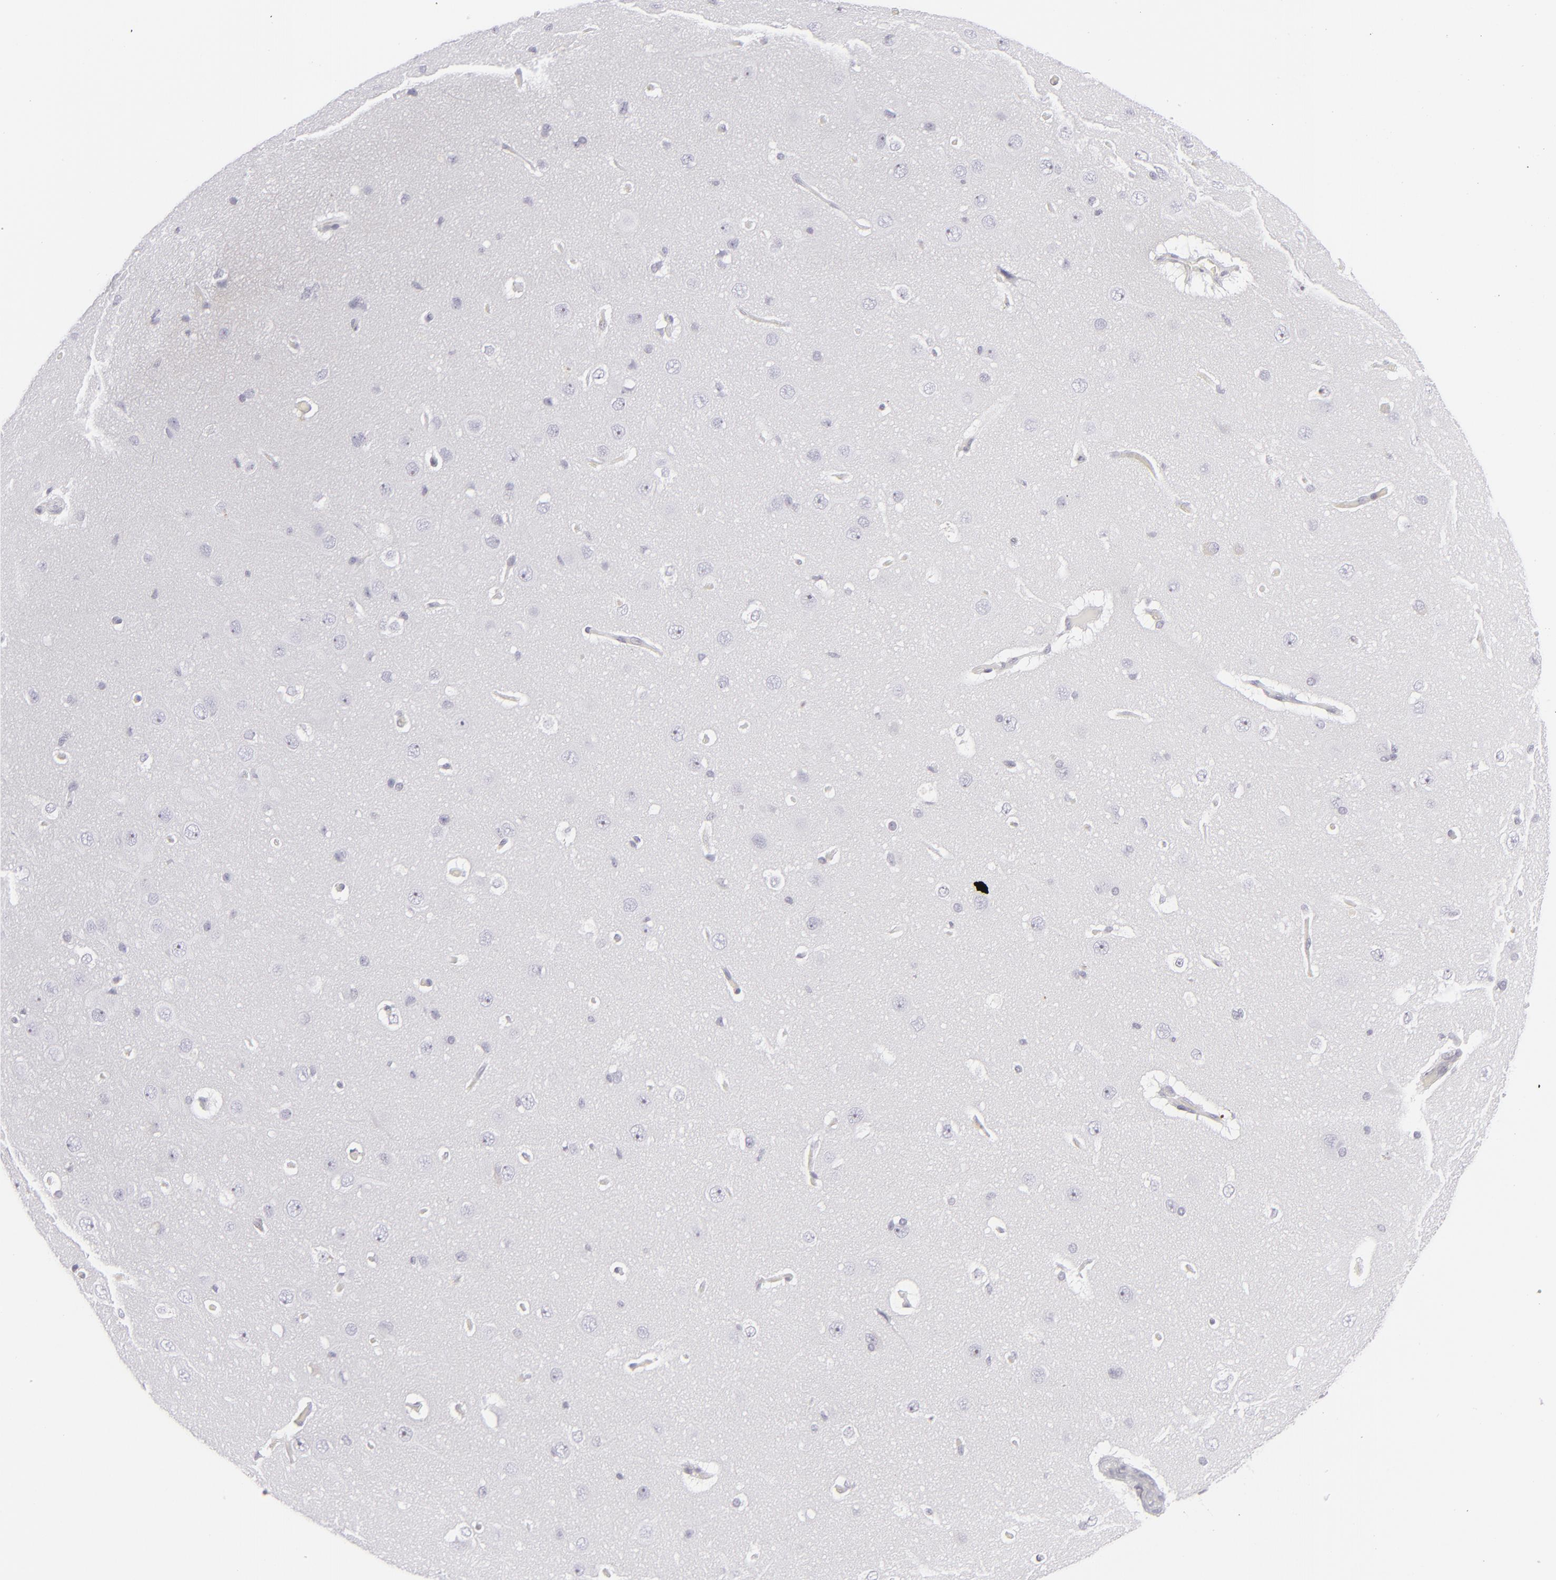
{"staining": {"intensity": "negative", "quantity": "none", "location": "none"}, "tissue": "cerebral cortex", "cell_type": "Endothelial cells", "image_type": "normal", "snomed": [{"axis": "morphology", "description": "Normal tissue, NOS"}, {"axis": "topography", "description": "Cerebral cortex"}], "caption": "DAB immunohistochemical staining of normal human cerebral cortex displays no significant staining in endothelial cells.", "gene": "CD7", "patient": {"sex": "female", "age": 45}}